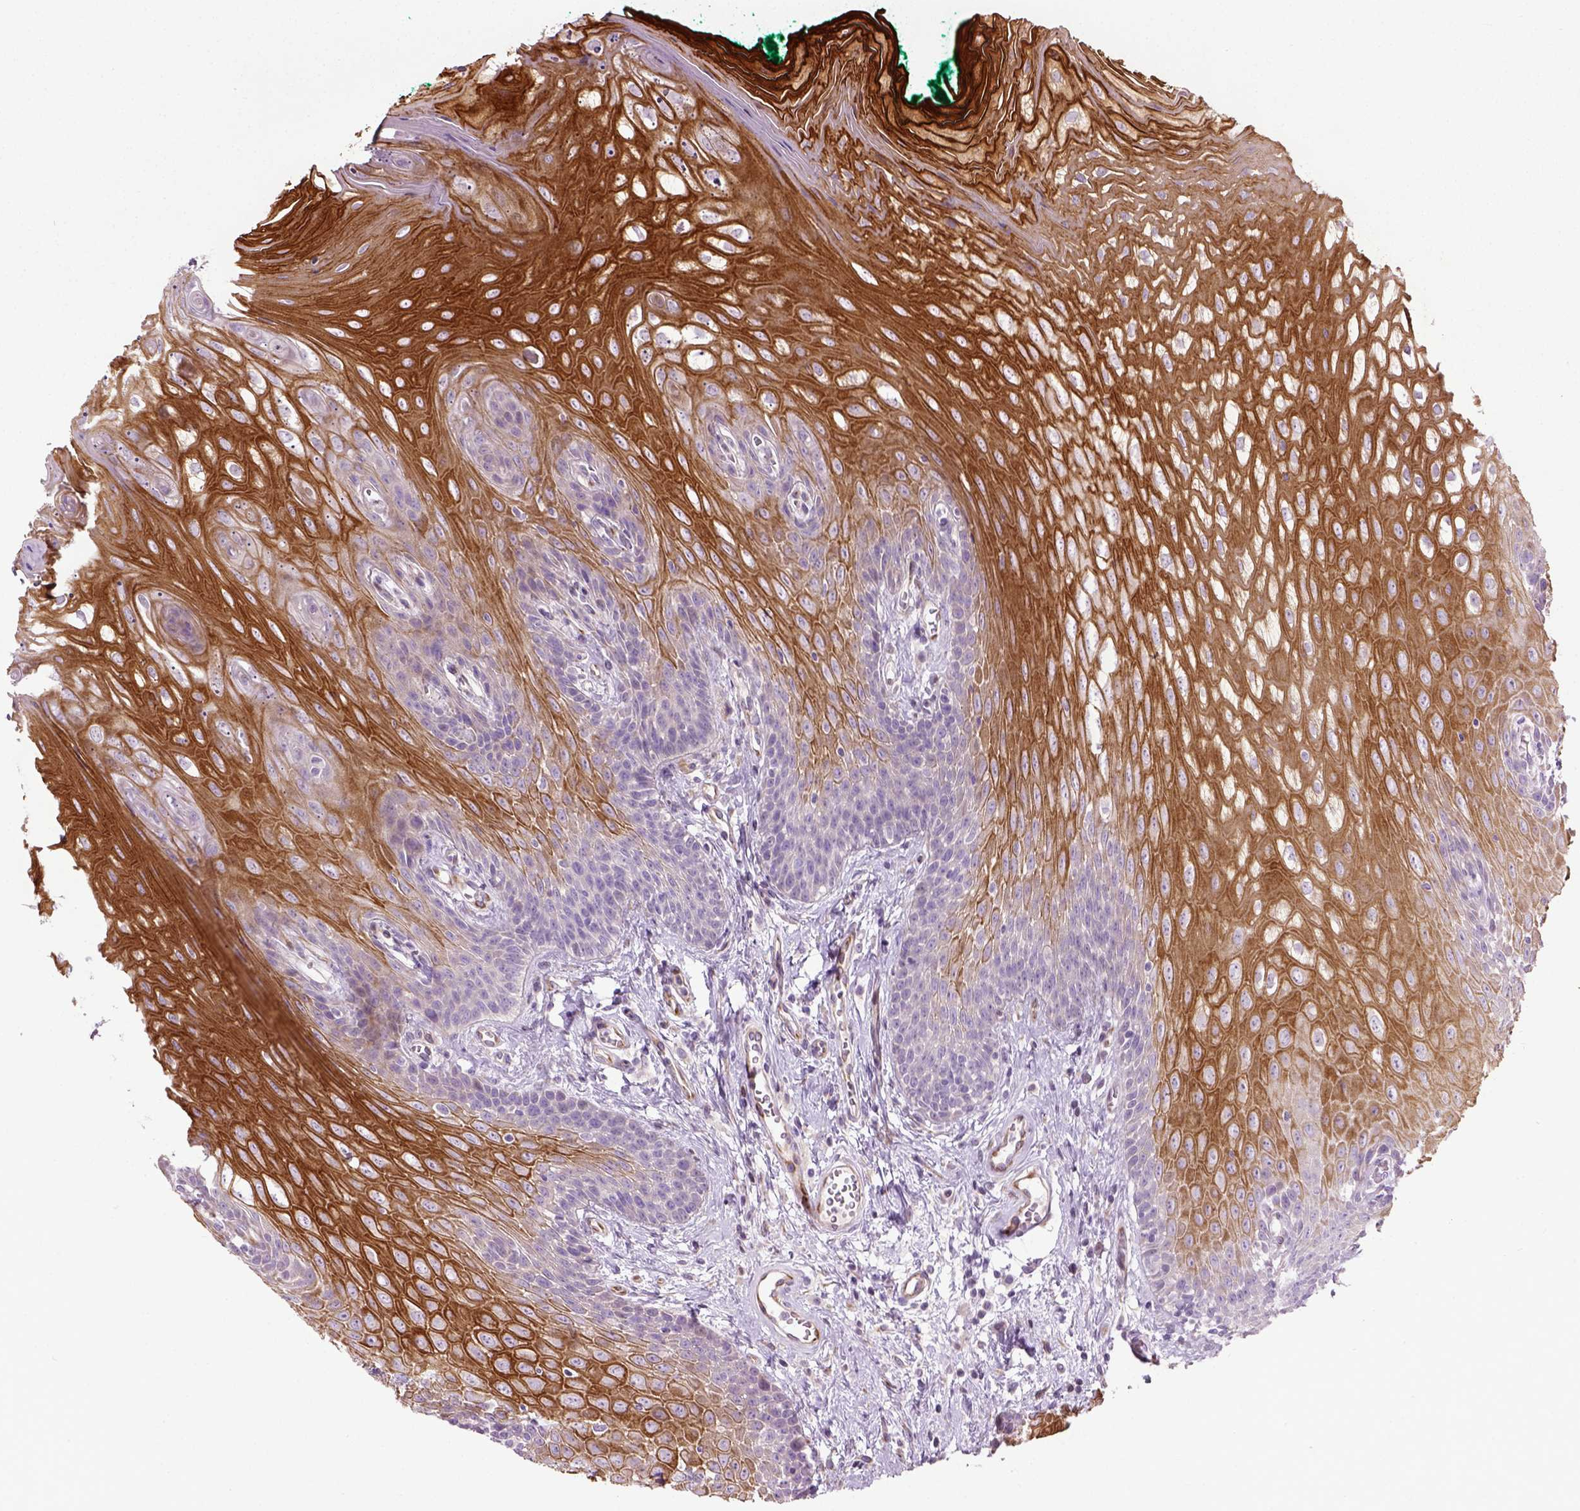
{"staining": {"intensity": "strong", "quantity": ">75%", "location": "cytoplasmic/membranous"}, "tissue": "oral mucosa", "cell_type": "Squamous epithelial cells", "image_type": "normal", "snomed": [{"axis": "morphology", "description": "Normal tissue, NOS"}, {"axis": "topography", "description": "Oral tissue"}], "caption": "A micrograph showing strong cytoplasmic/membranous expression in about >75% of squamous epithelial cells in unremarkable oral mucosa, as visualized by brown immunohistochemical staining.", "gene": "PKP3", "patient": {"sex": "female", "age": 68}}